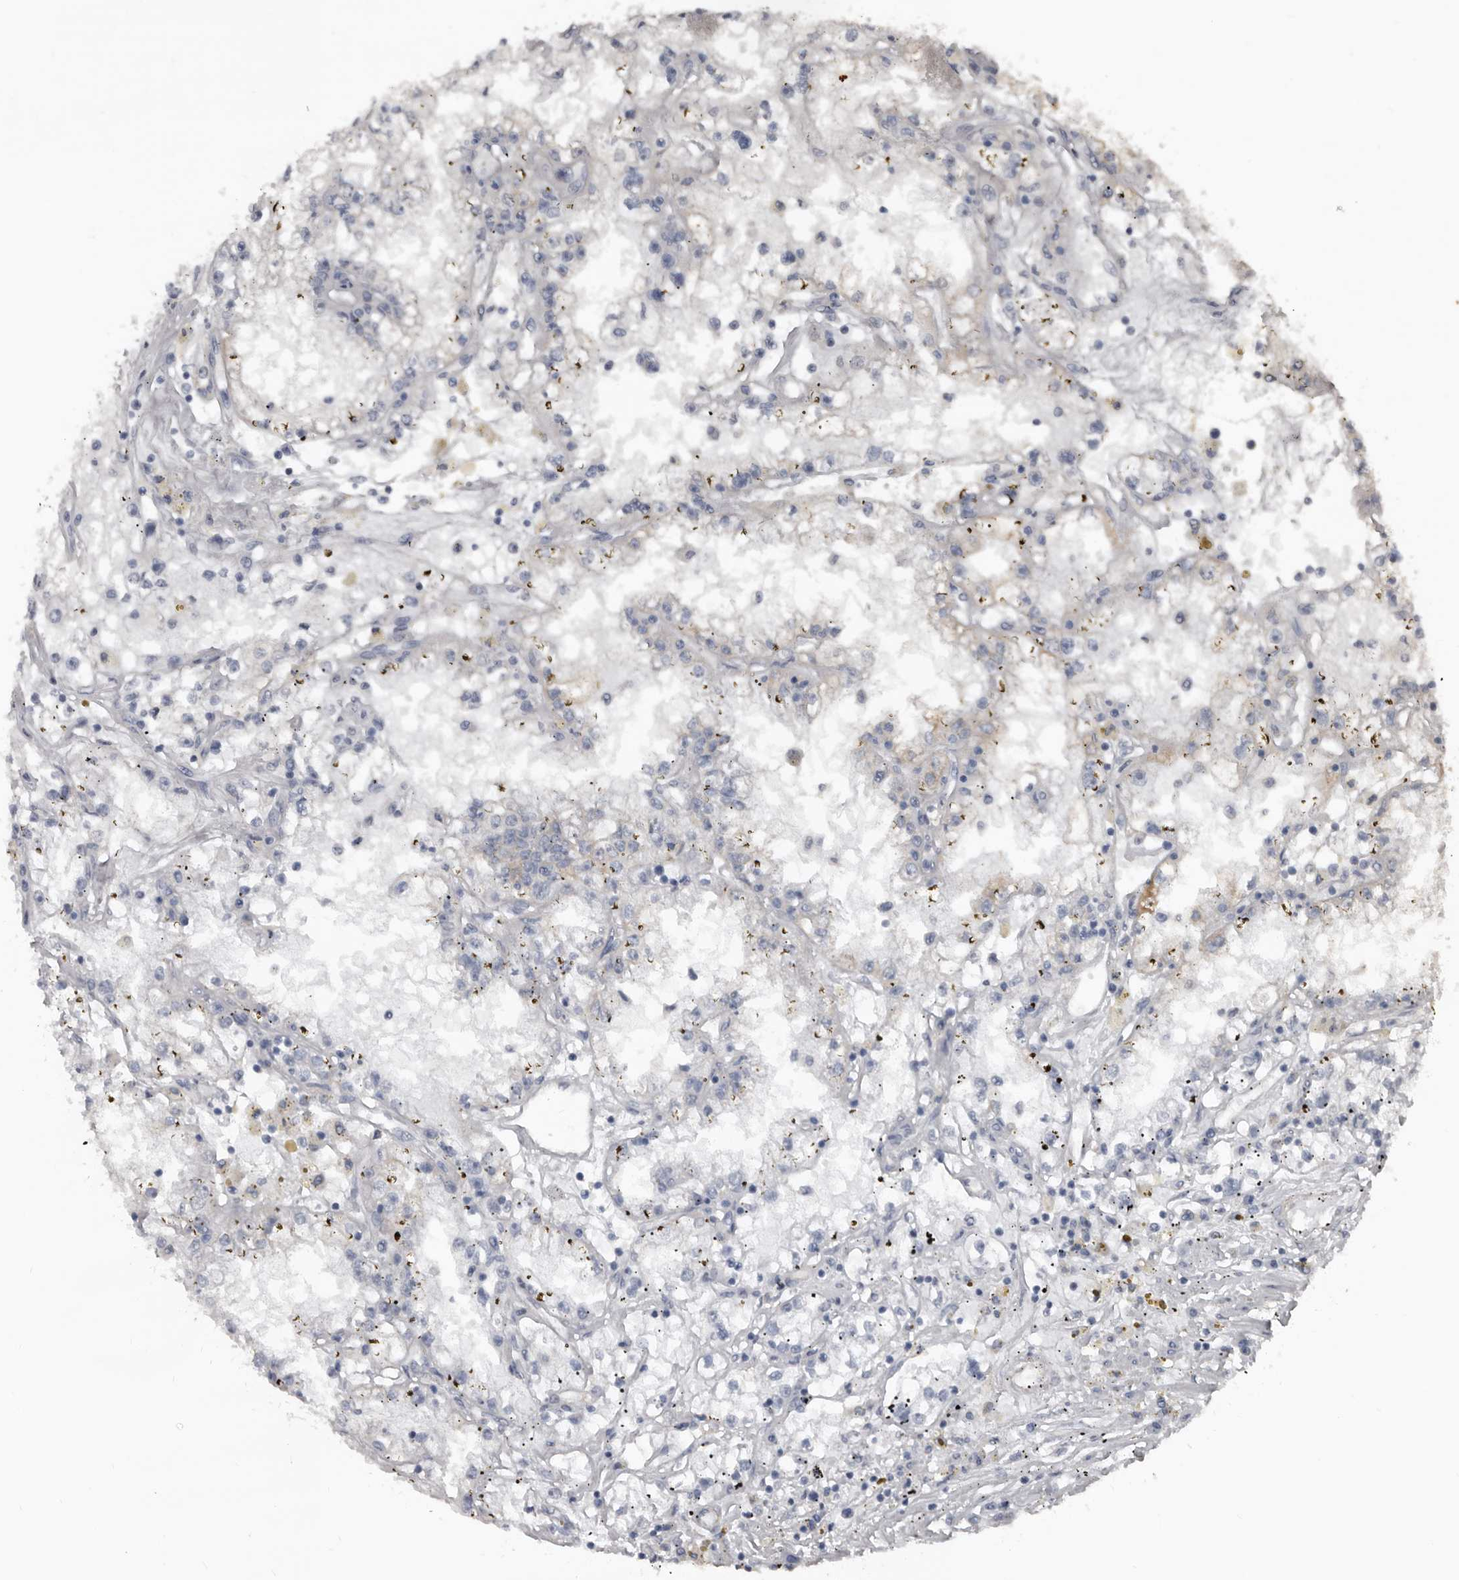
{"staining": {"intensity": "negative", "quantity": "none", "location": "none"}, "tissue": "renal cancer", "cell_type": "Tumor cells", "image_type": "cancer", "snomed": [{"axis": "morphology", "description": "Adenocarcinoma, NOS"}, {"axis": "topography", "description": "Kidney"}], "caption": "High magnification brightfield microscopy of renal adenocarcinoma stained with DAB (brown) and counterstained with hematoxylin (blue): tumor cells show no significant staining.", "gene": "DHPS", "patient": {"sex": "male", "age": 56}}